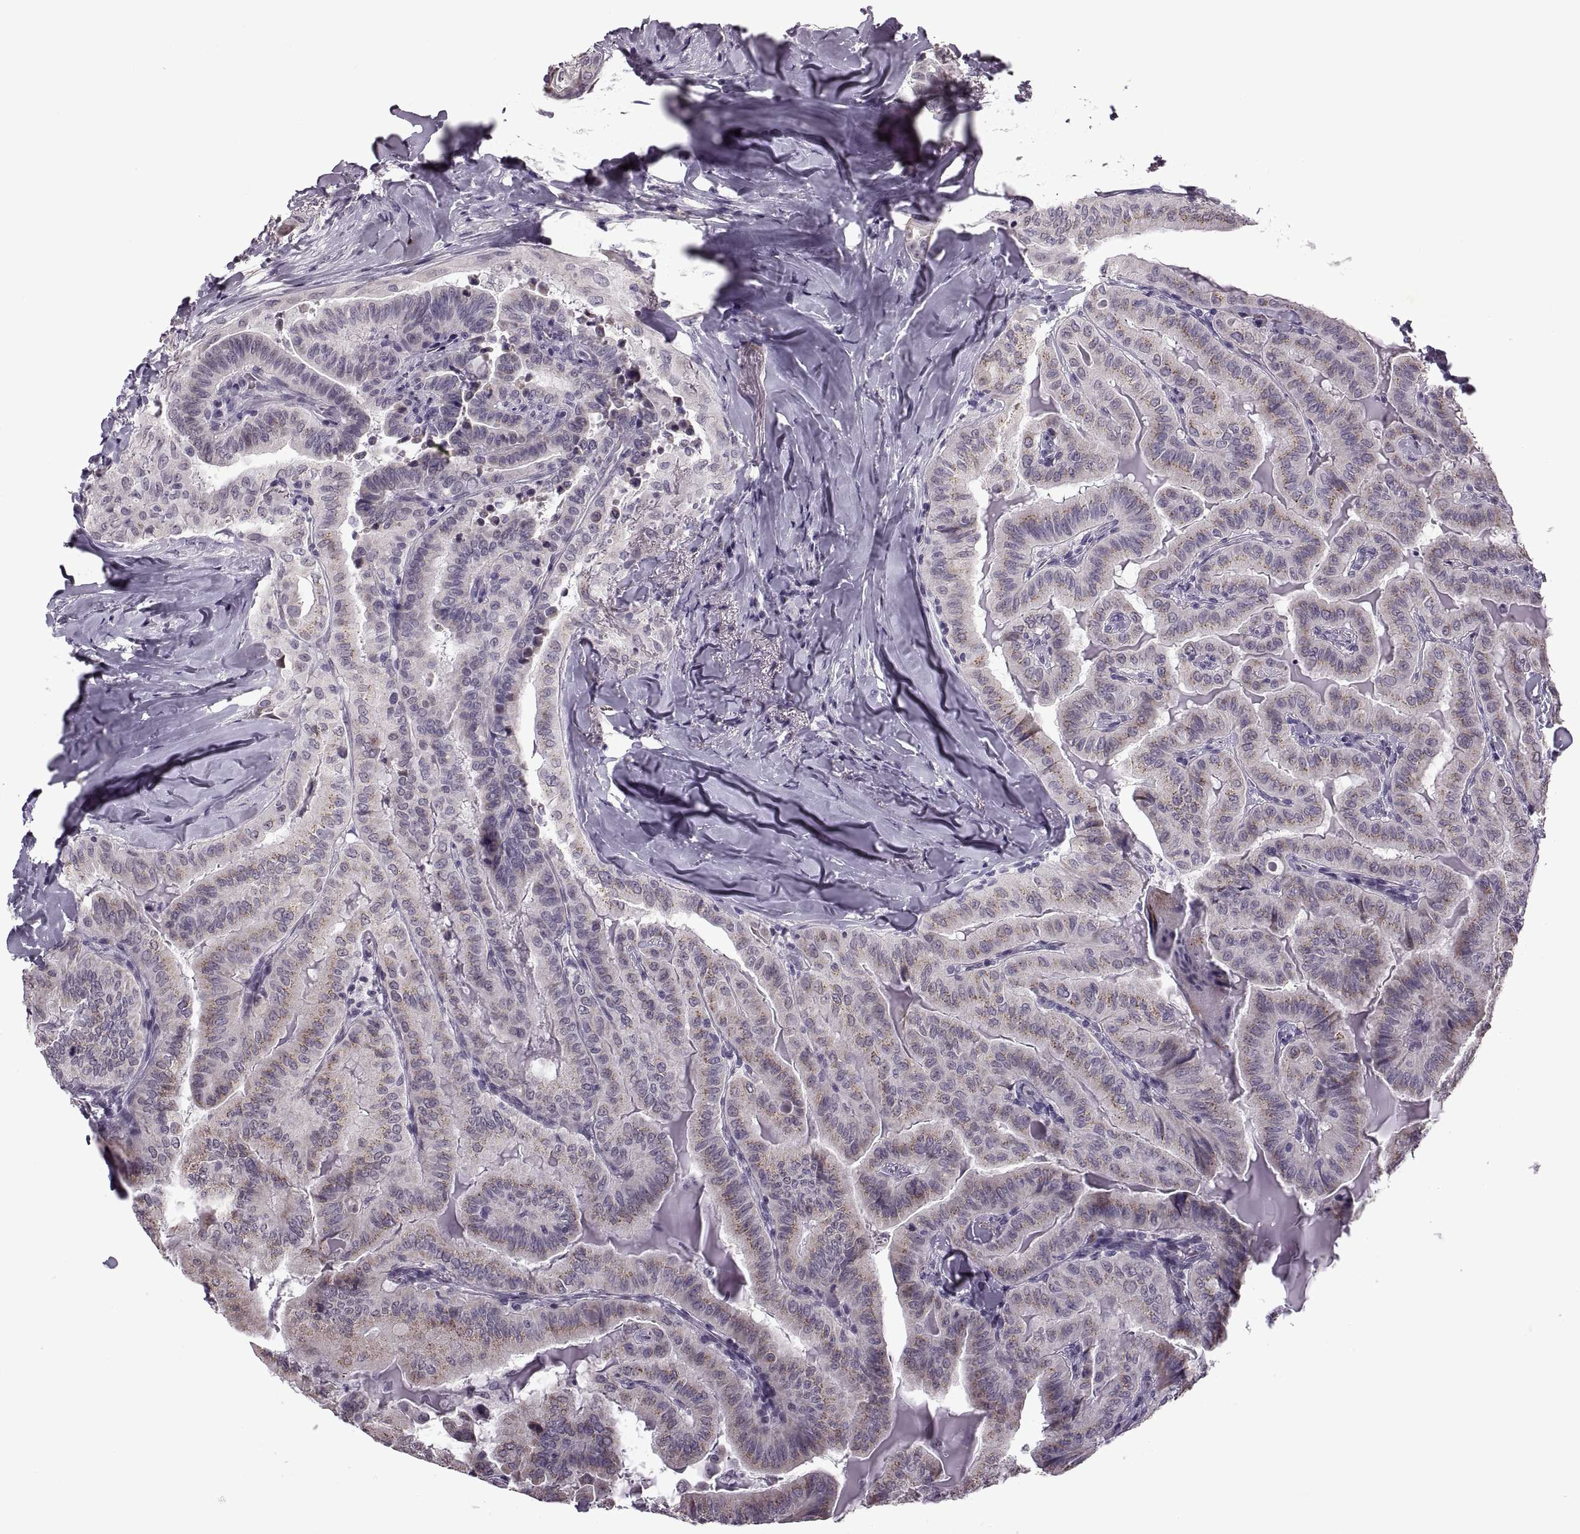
{"staining": {"intensity": "weak", "quantity": "25%-75%", "location": "cytoplasmic/membranous"}, "tissue": "thyroid cancer", "cell_type": "Tumor cells", "image_type": "cancer", "snomed": [{"axis": "morphology", "description": "Papillary adenocarcinoma, NOS"}, {"axis": "topography", "description": "Thyroid gland"}], "caption": "Brown immunohistochemical staining in human thyroid papillary adenocarcinoma reveals weak cytoplasmic/membranous positivity in approximately 25%-75% of tumor cells.", "gene": "PRSS37", "patient": {"sex": "female", "age": 68}}